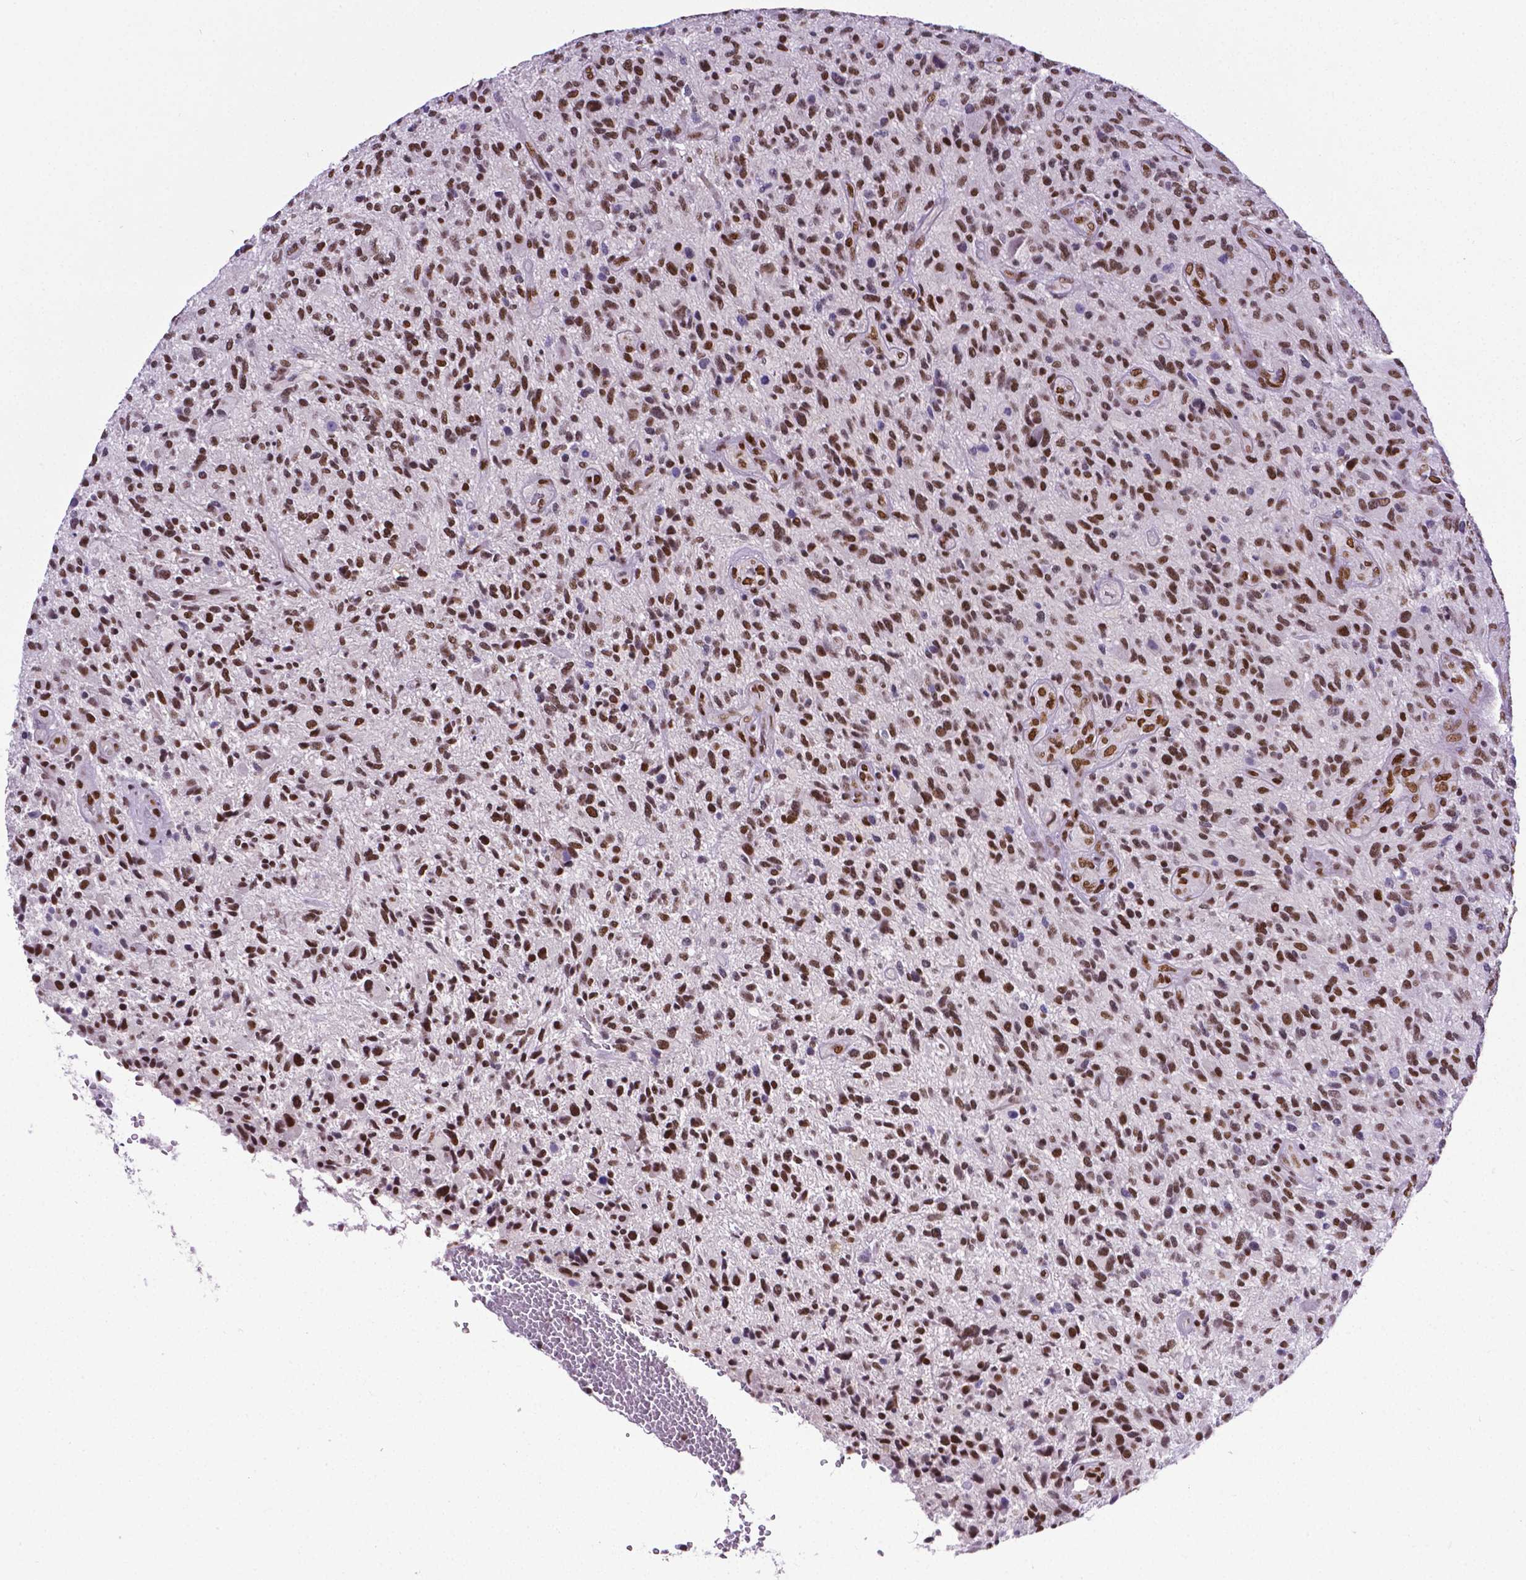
{"staining": {"intensity": "strong", "quantity": ">75%", "location": "nuclear"}, "tissue": "glioma", "cell_type": "Tumor cells", "image_type": "cancer", "snomed": [{"axis": "morphology", "description": "Glioma, malignant, High grade"}, {"axis": "topography", "description": "Brain"}], "caption": "Immunohistochemical staining of human high-grade glioma (malignant) exhibits strong nuclear protein positivity in approximately >75% of tumor cells.", "gene": "REST", "patient": {"sex": "male", "age": 47}}